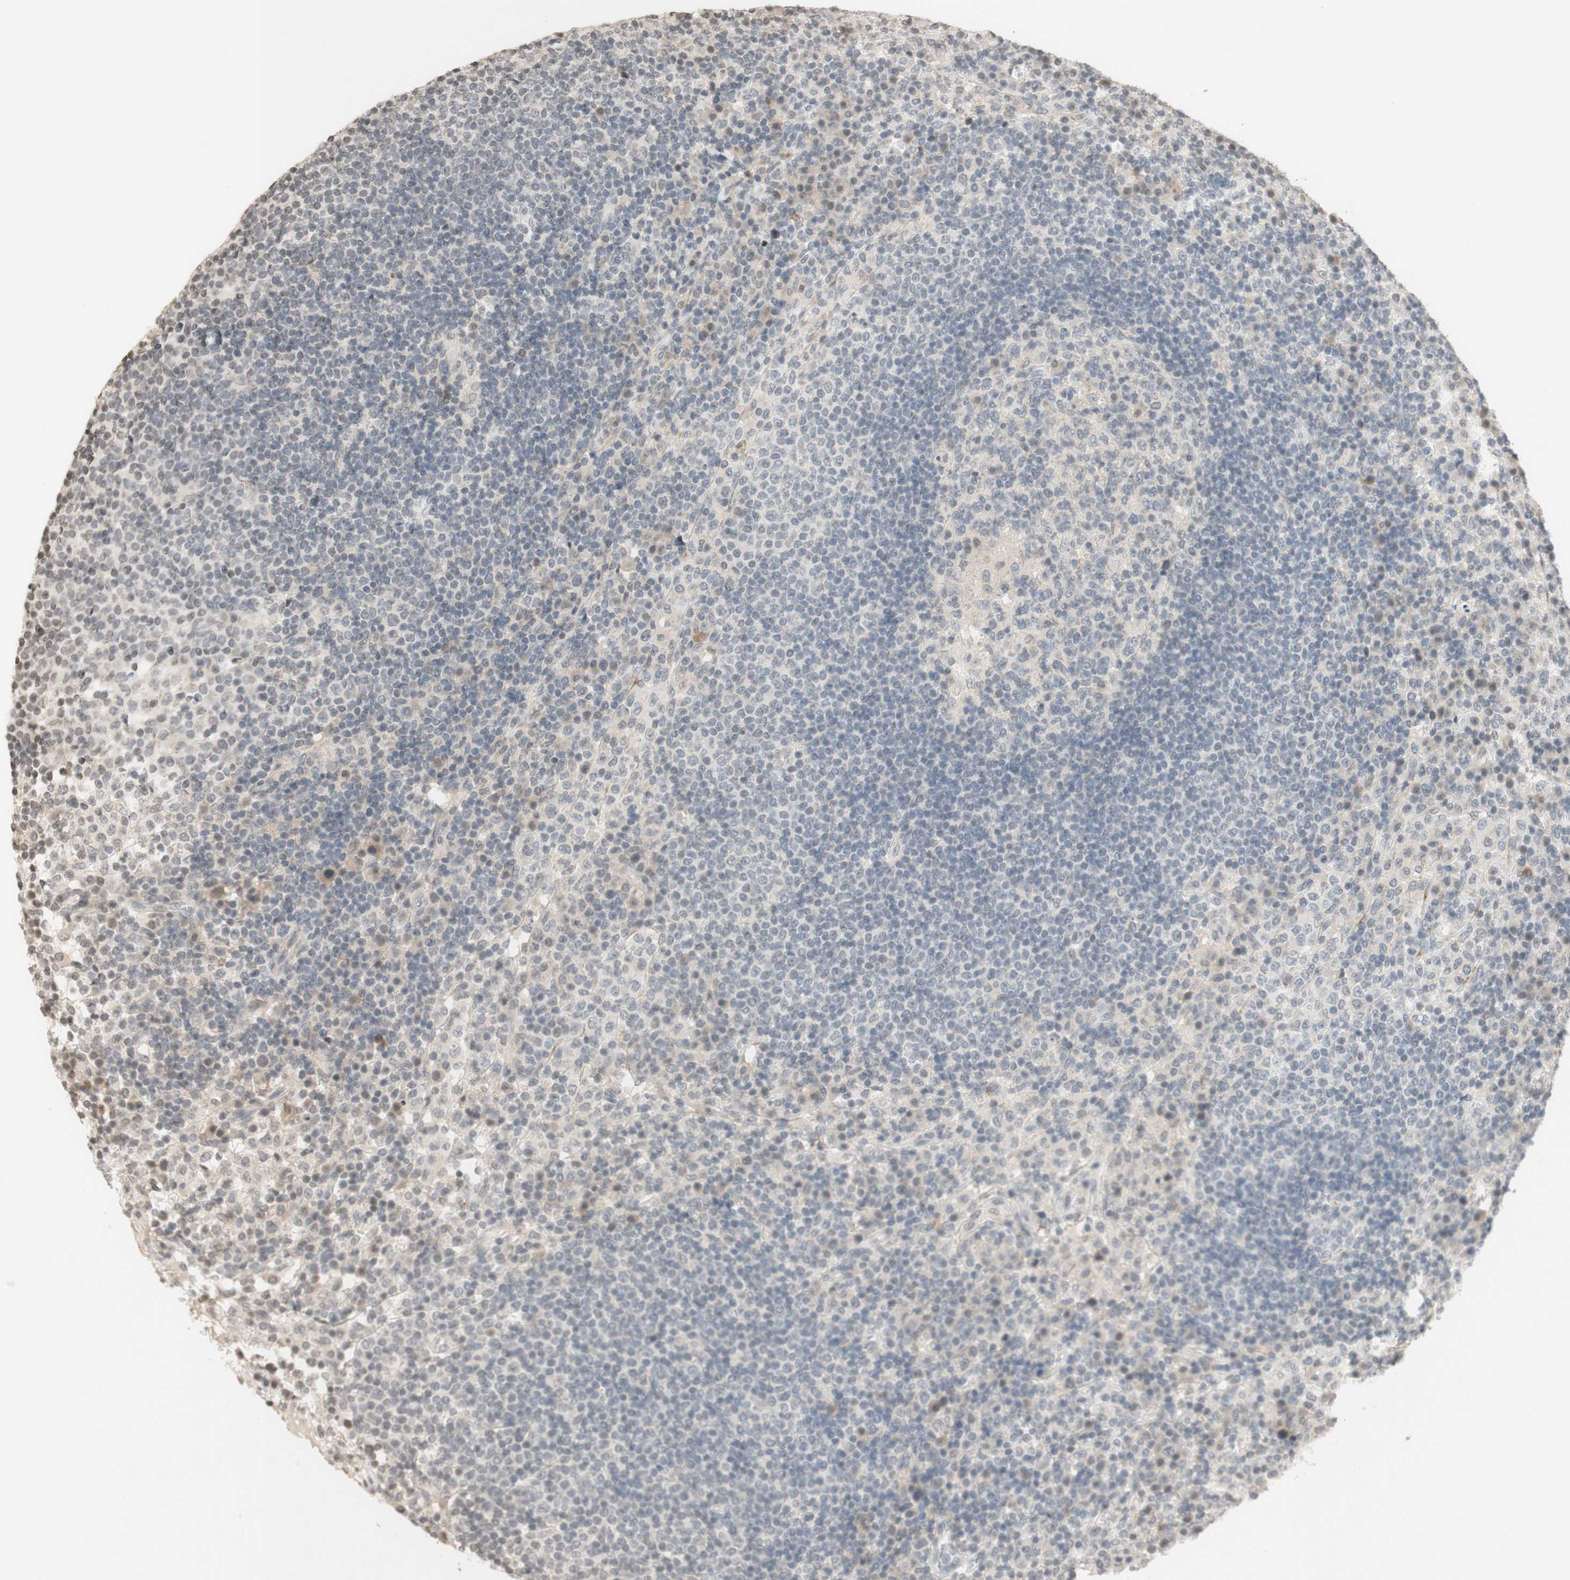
{"staining": {"intensity": "negative", "quantity": "none", "location": "none"}, "tissue": "lymph node", "cell_type": "Germinal center cells", "image_type": "normal", "snomed": [{"axis": "morphology", "description": "Normal tissue, NOS"}, {"axis": "topography", "description": "Lymph node"}], "caption": "A high-resolution photomicrograph shows immunohistochemistry (IHC) staining of unremarkable lymph node, which reveals no significant positivity in germinal center cells. (Brightfield microscopy of DAB (3,3'-diaminobenzidine) immunohistochemistry at high magnification).", "gene": "GLI1", "patient": {"sex": "female", "age": 53}}